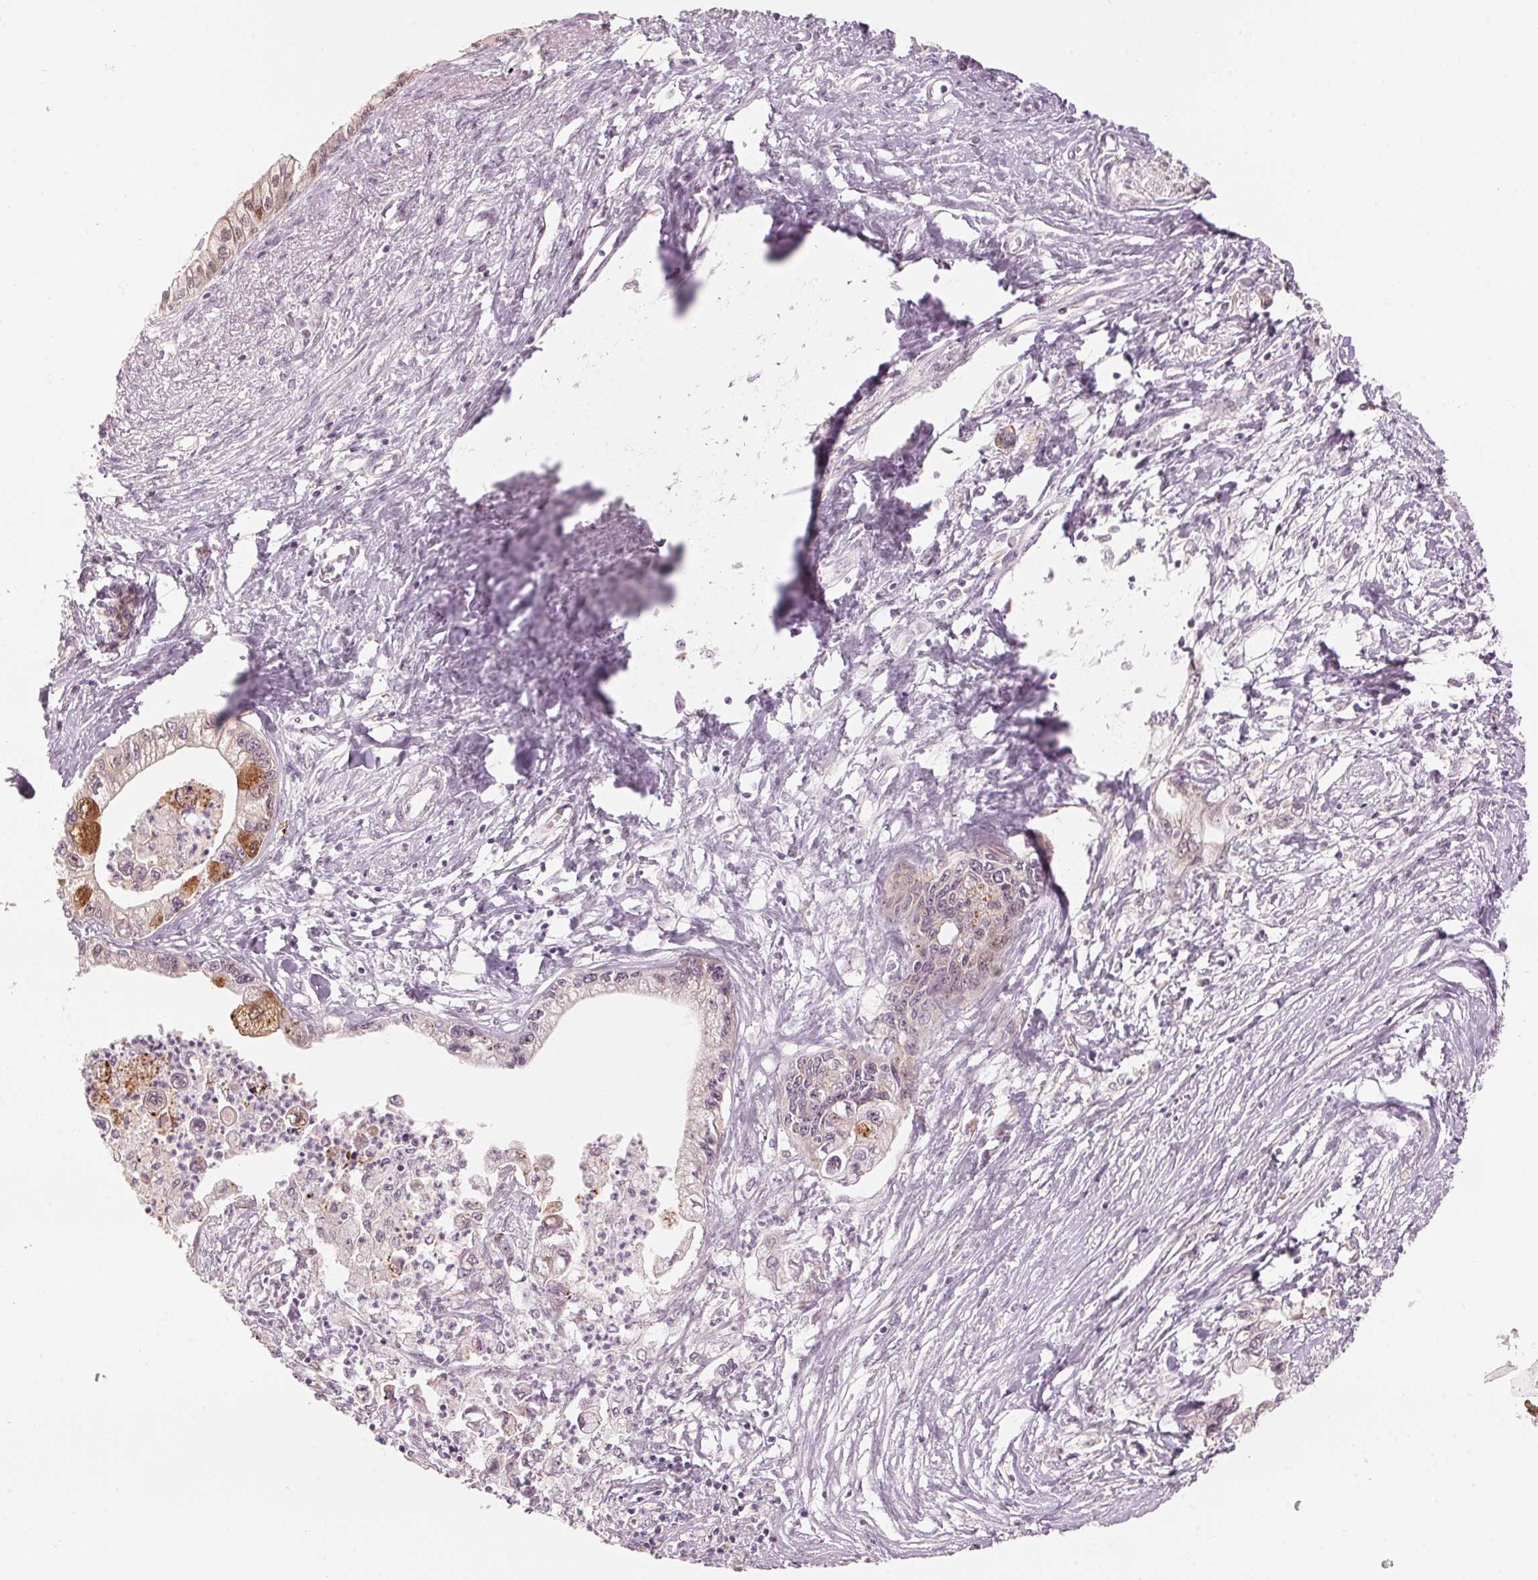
{"staining": {"intensity": "strong", "quantity": "<25%", "location": "cytoplasmic/membranous"}, "tissue": "pancreatic cancer", "cell_type": "Tumor cells", "image_type": "cancer", "snomed": [{"axis": "morphology", "description": "Adenocarcinoma, NOS"}, {"axis": "topography", "description": "Pancreas"}], "caption": "This photomicrograph demonstrates immunohistochemistry staining of pancreatic adenocarcinoma, with medium strong cytoplasmic/membranous positivity in approximately <25% of tumor cells.", "gene": "TMED6", "patient": {"sex": "male", "age": 61}}